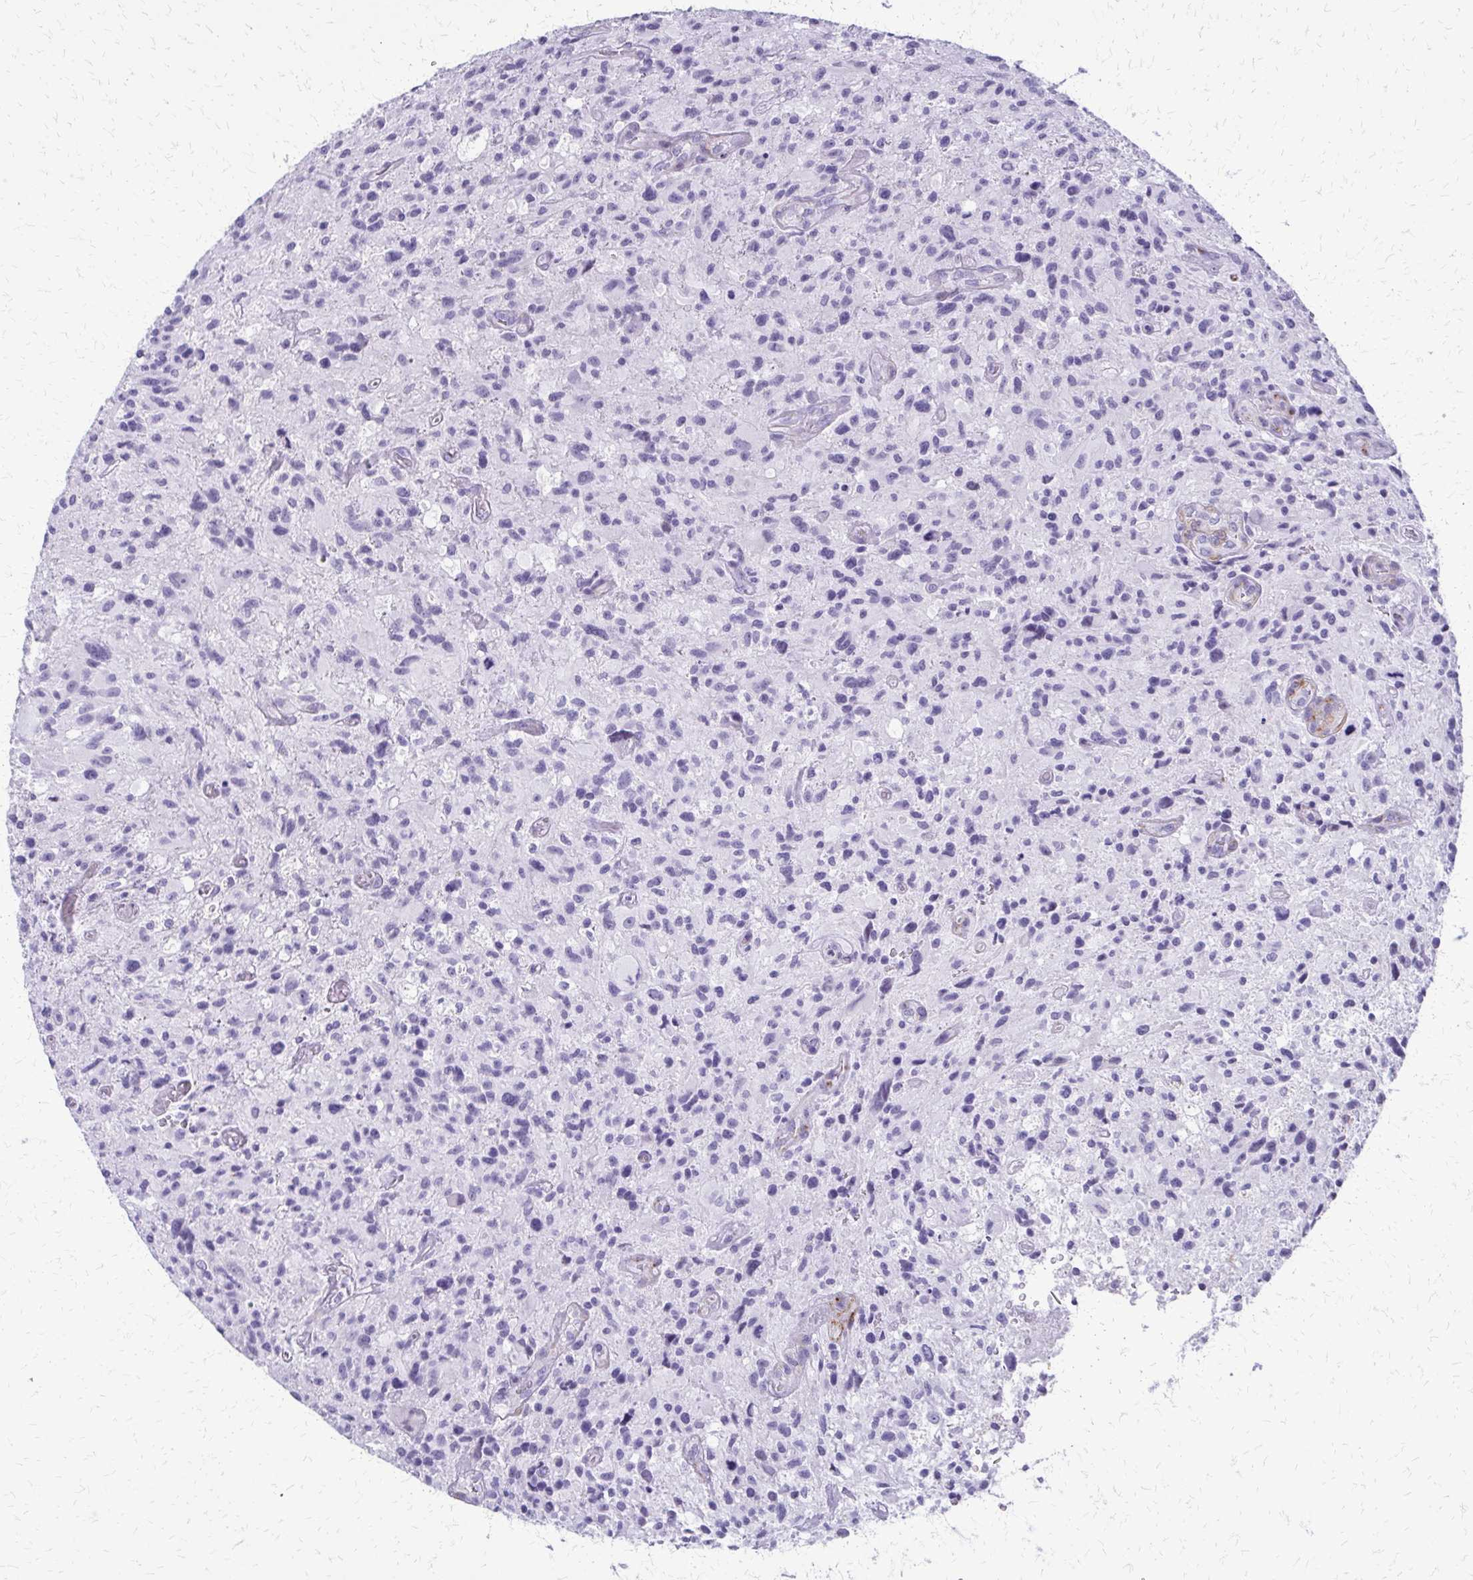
{"staining": {"intensity": "negative", "quantity": "none", "location": "none"}, "tissue": "glioma", "cell_type": "Tumor cells", "image_type": "cancer", "snomed": [{"axis": "morphology", "description": "Glioma, malignant, High grade"}, {"axis": "topography", "description": "Brain"}], "caption": "This is an IHC histopathology image of human high-grade glioma (malignant). There is no expression in tumor cells.", "gene": "FAM162B", "patient": {"sex": "male", "age": 63}}